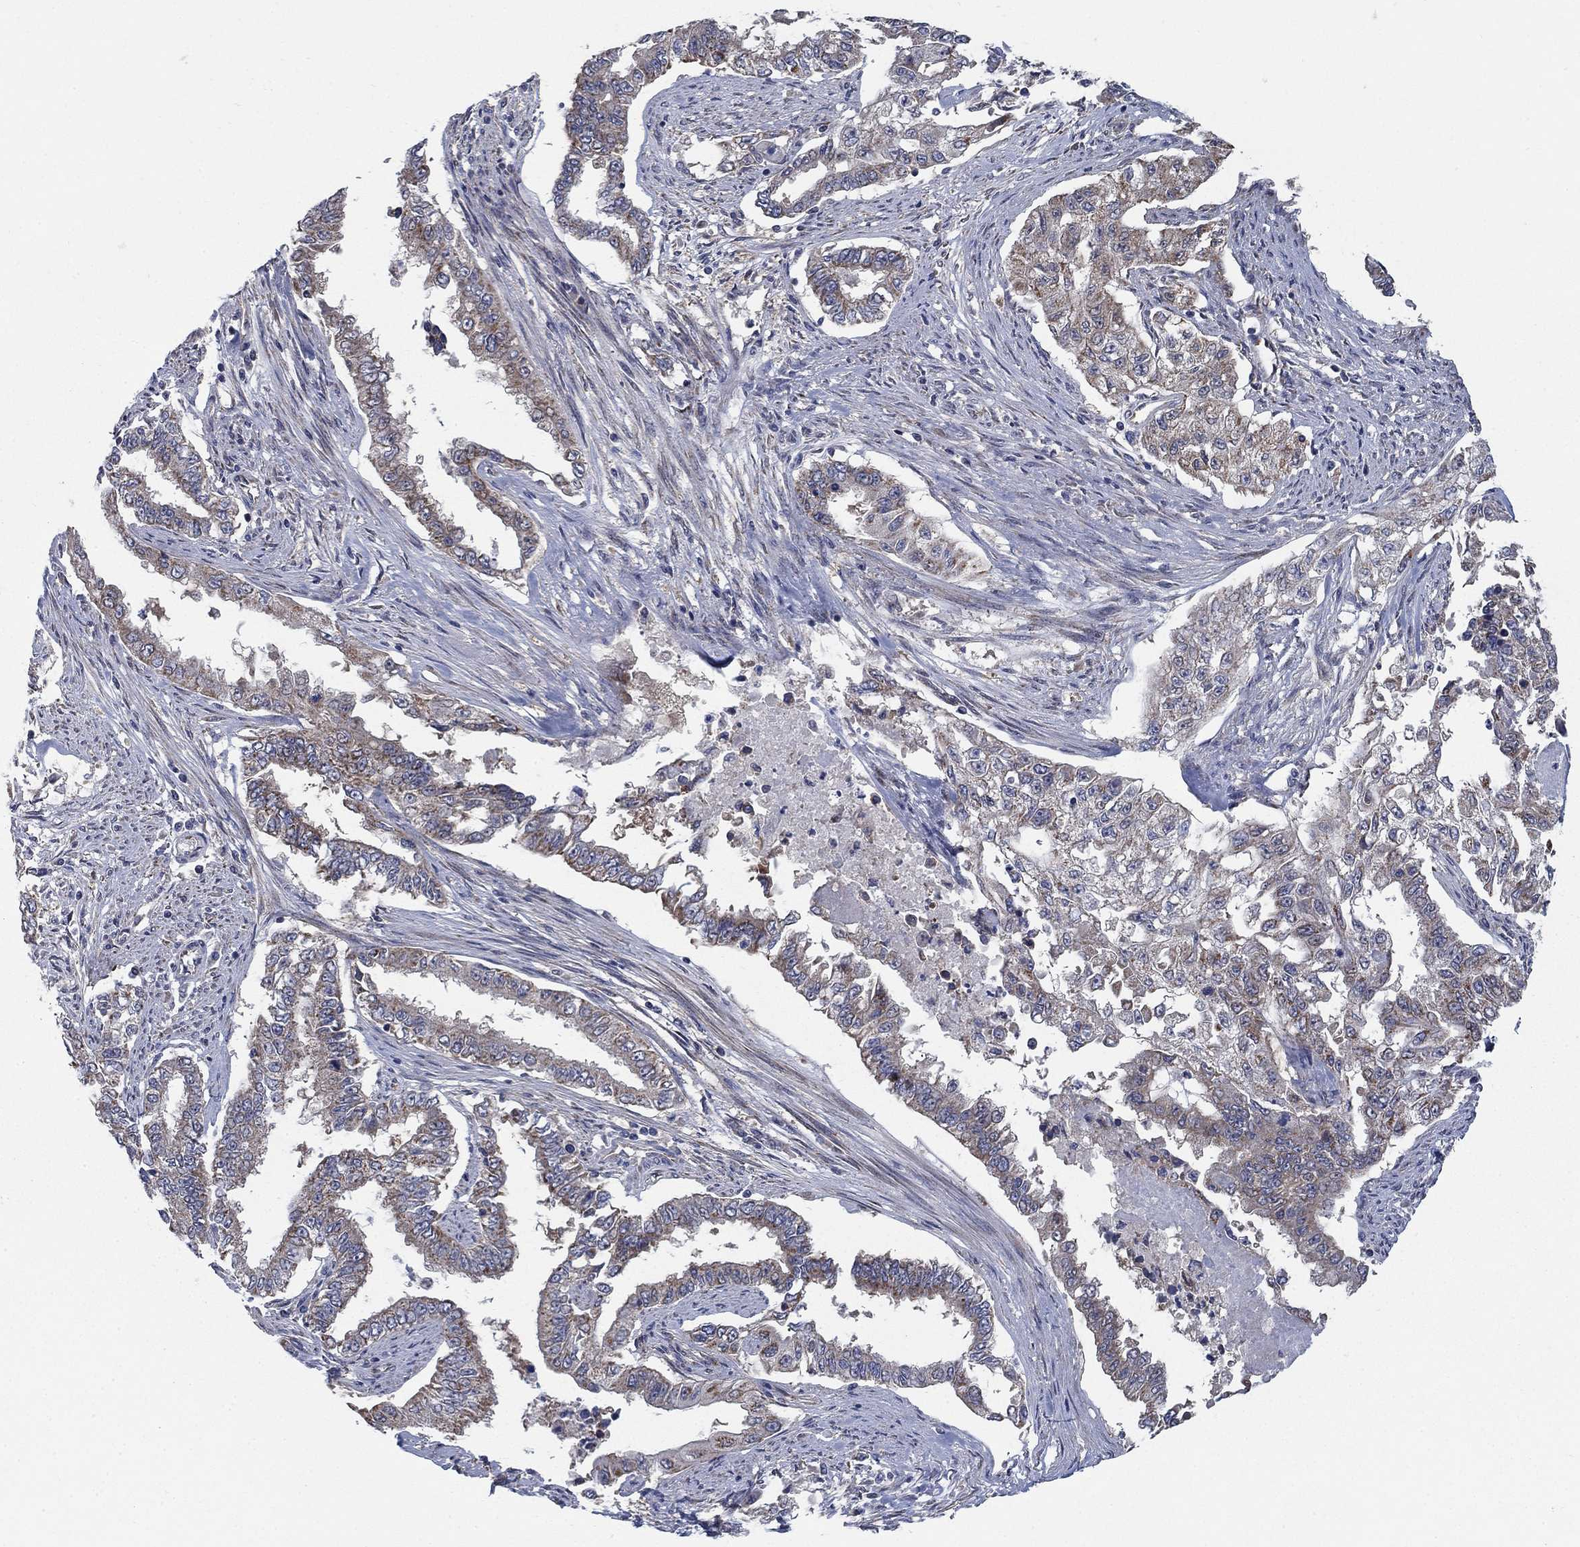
{"staining": {"intensity": "weak", "quantity": "25%-75%", "location": "cytoplasmic/membranous"}, "tissue": "endometrial cancer", "cell_type": "Tumor cells", "image_type": "cancer", "snomed": [{"axis": "morphology", "description": "Adenocarcinoma, NOS"}, {"axis": "topography", "description": "Uterus"}], "caption": "A micrograph of endometrial cancer stained for a protein exhibits weak cytoplasmic/membranous brown staining in tumor cells.", "gene": "NME7", "patient": {"sex": "female", "age": 59}}